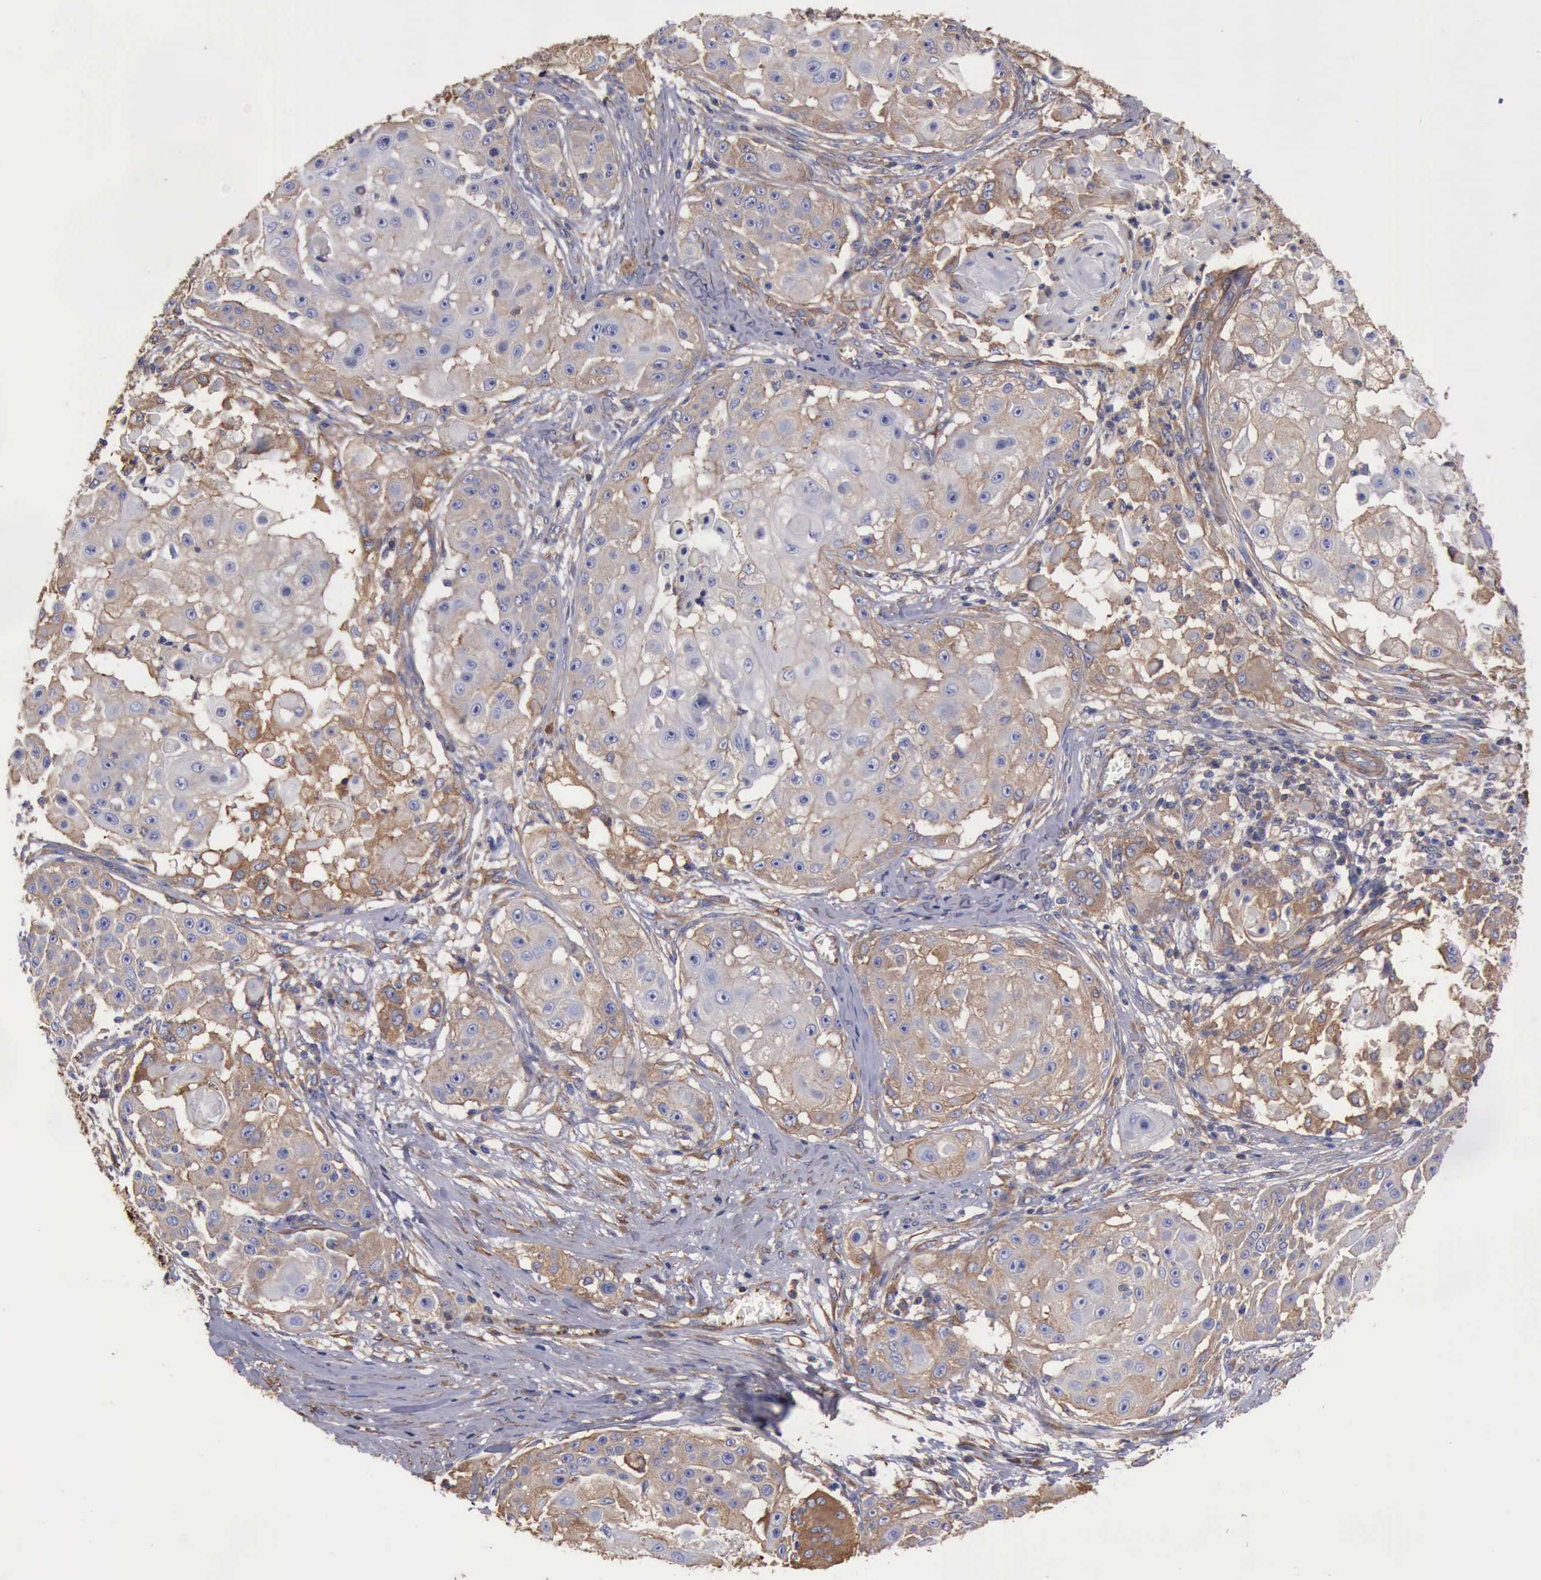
{"staining": {"intensity": "weak", "quantity": "25%-75%", "location": "cytoplasmic/membranous"}, "tissue": "skin cancer", "cell_type": "Tumor cells", "image_type": "cancer", "snomed": [{"axis": "morphology", "description": "Squamous cell carcinoma, NOS"}, {"axis": "topography", "description": "Skin"}], "caption": "This is an image of immunohistochemistry (IHC) staining of skin cancer, which shows weak positivity in the cytoplasmic/membranous of tumor cells.", "gene": "FLNA", "patient": {"sex": "female", "age": 57}}